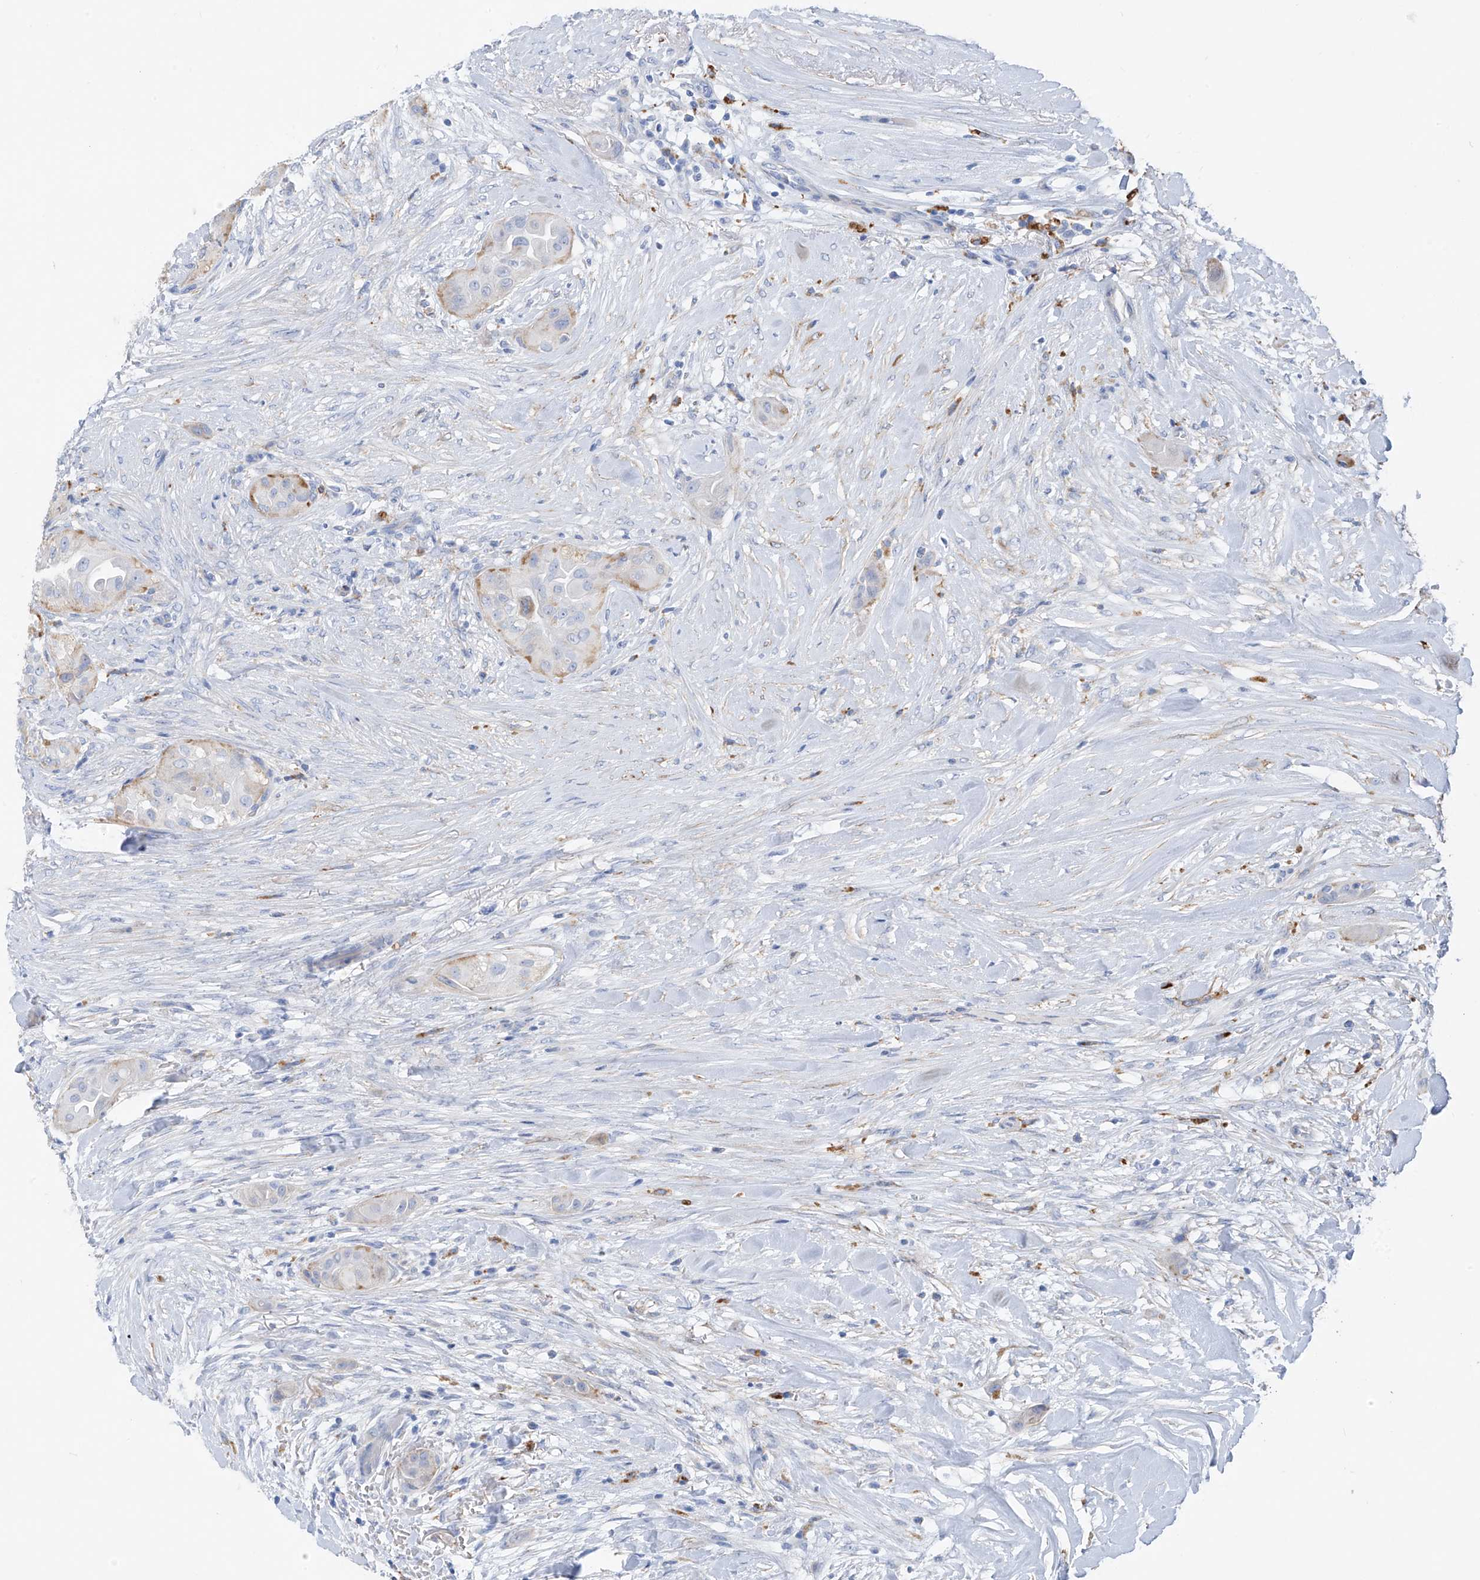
{"staining": {"intensity": "moderate", "quantity": "<25%", "location": "cytoplasmic/membranous"}, "tissue": "thyroid cancer", "cell_type": "Tumor cells", "image_type": "cancer", "snomed": [{"axis": "morphology", "description": "Papillary adenocarcinoma, NOS"}, {"axis": "topography", "description": "Thyroid gland"}], "caption": "IHC photomicrograph of neoplastic tissue: papillary adenocarcinoma (thyroid) stained using IHC displays low levels of moderate protein expression localized specifically in the cytoplasmic/membranous of tumor cells, appearing as a cytoplasmic/membranous brown color.", "gene": "GLMP", "patient": {"sex": "female", "age": 59}}